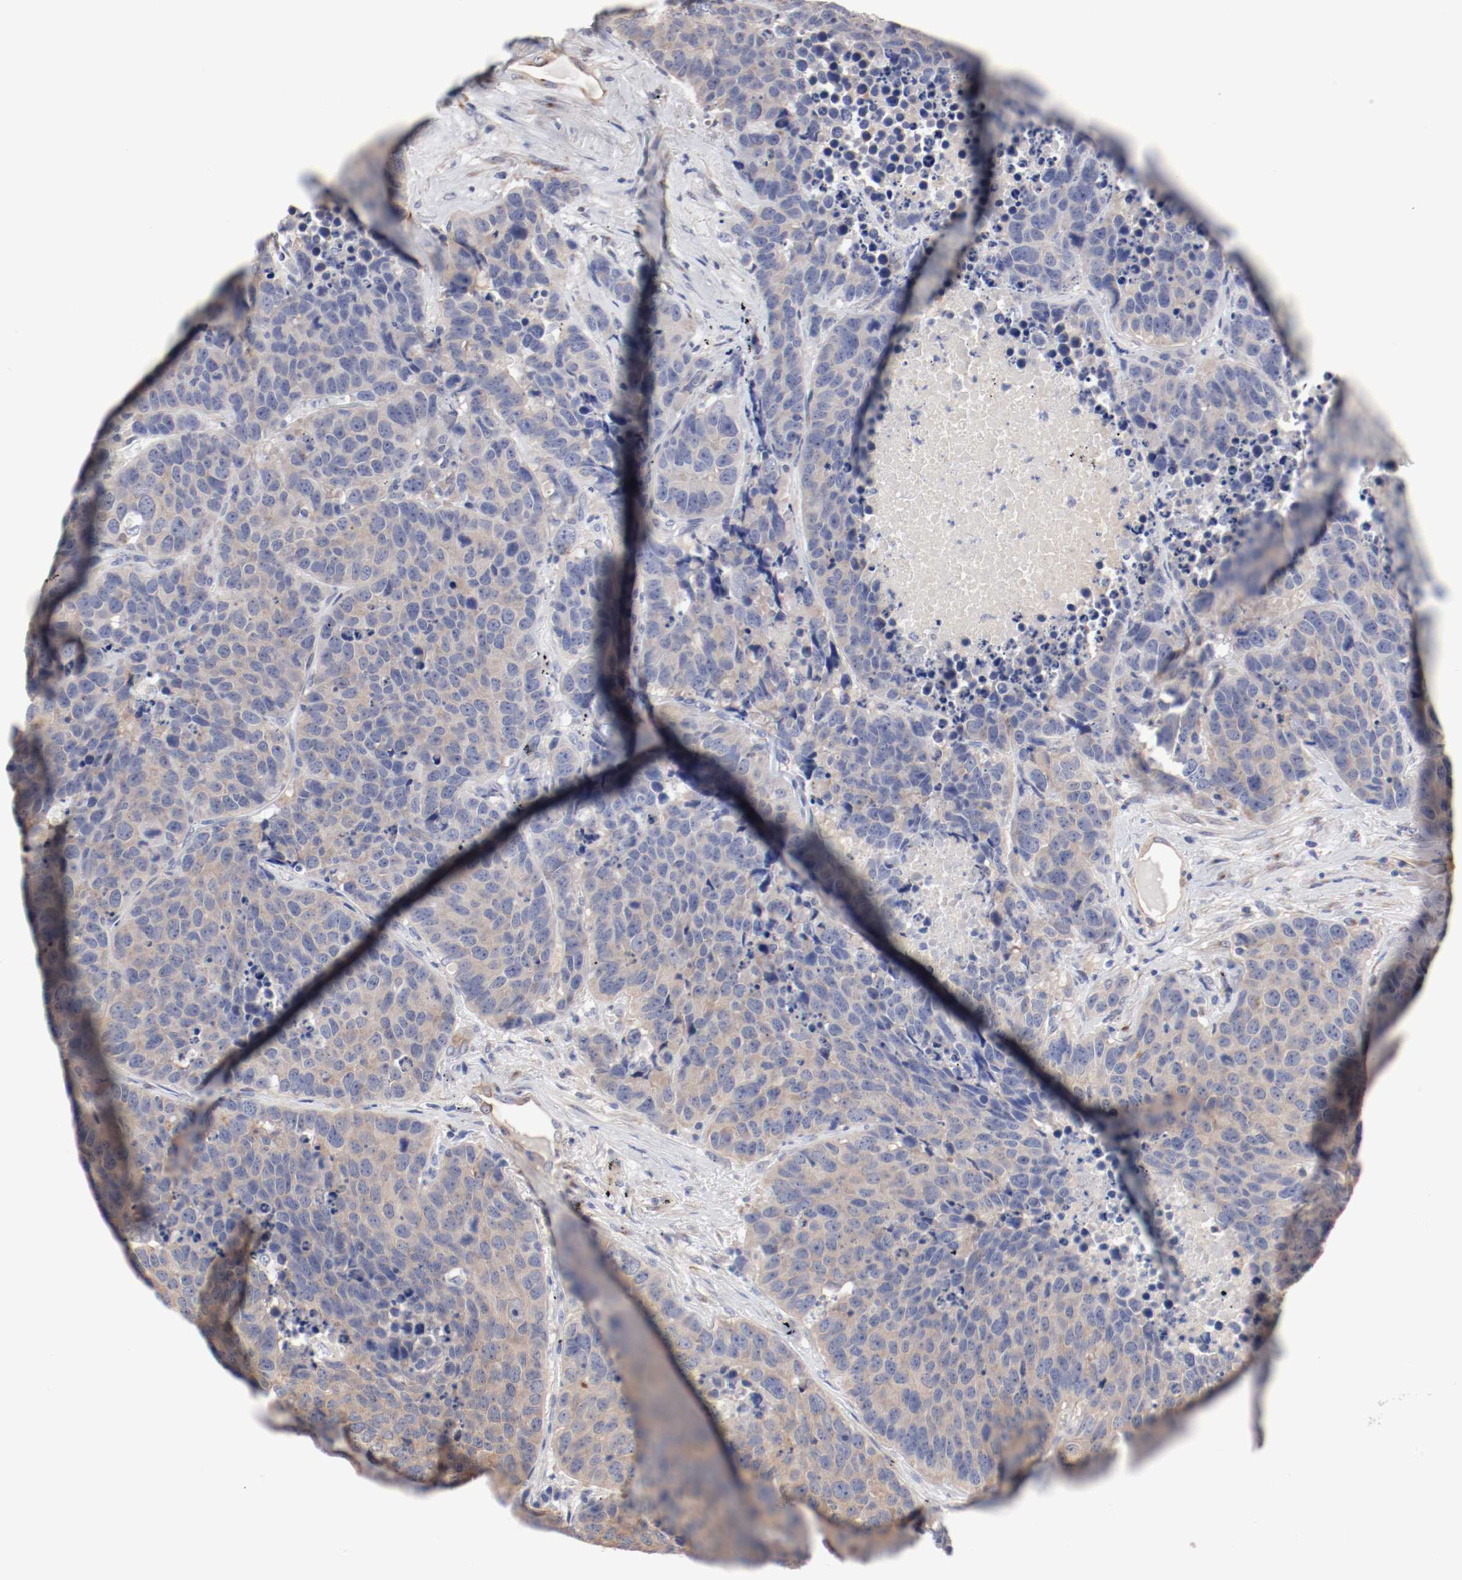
{"staining": {"intensity": "weak", "quantity": ">75%", "location": "cytoplasmic/membranous"}, "tissue": "carcinoid", "cell_type": "Tumor cells", "image_type": "cancer", "snomed": [{"axis": "morphology", "description": "Carcinoid, malignant, NOS"}, {"axis": "topography", "description": "Lung"}], "caption": "Weak cytoplasmic/membranous protein staining is present in approximately >75% of tumor cells in carcinoid. The staining was performed using DAB (3,3'-diaminobenzidine) to visualize the protein expression in brown, while the nuclei were stained in blue with hematoxylin (Magnification: 20x).", "gene": "GPR143", "patient": {"sex": "male", "age": 60}}